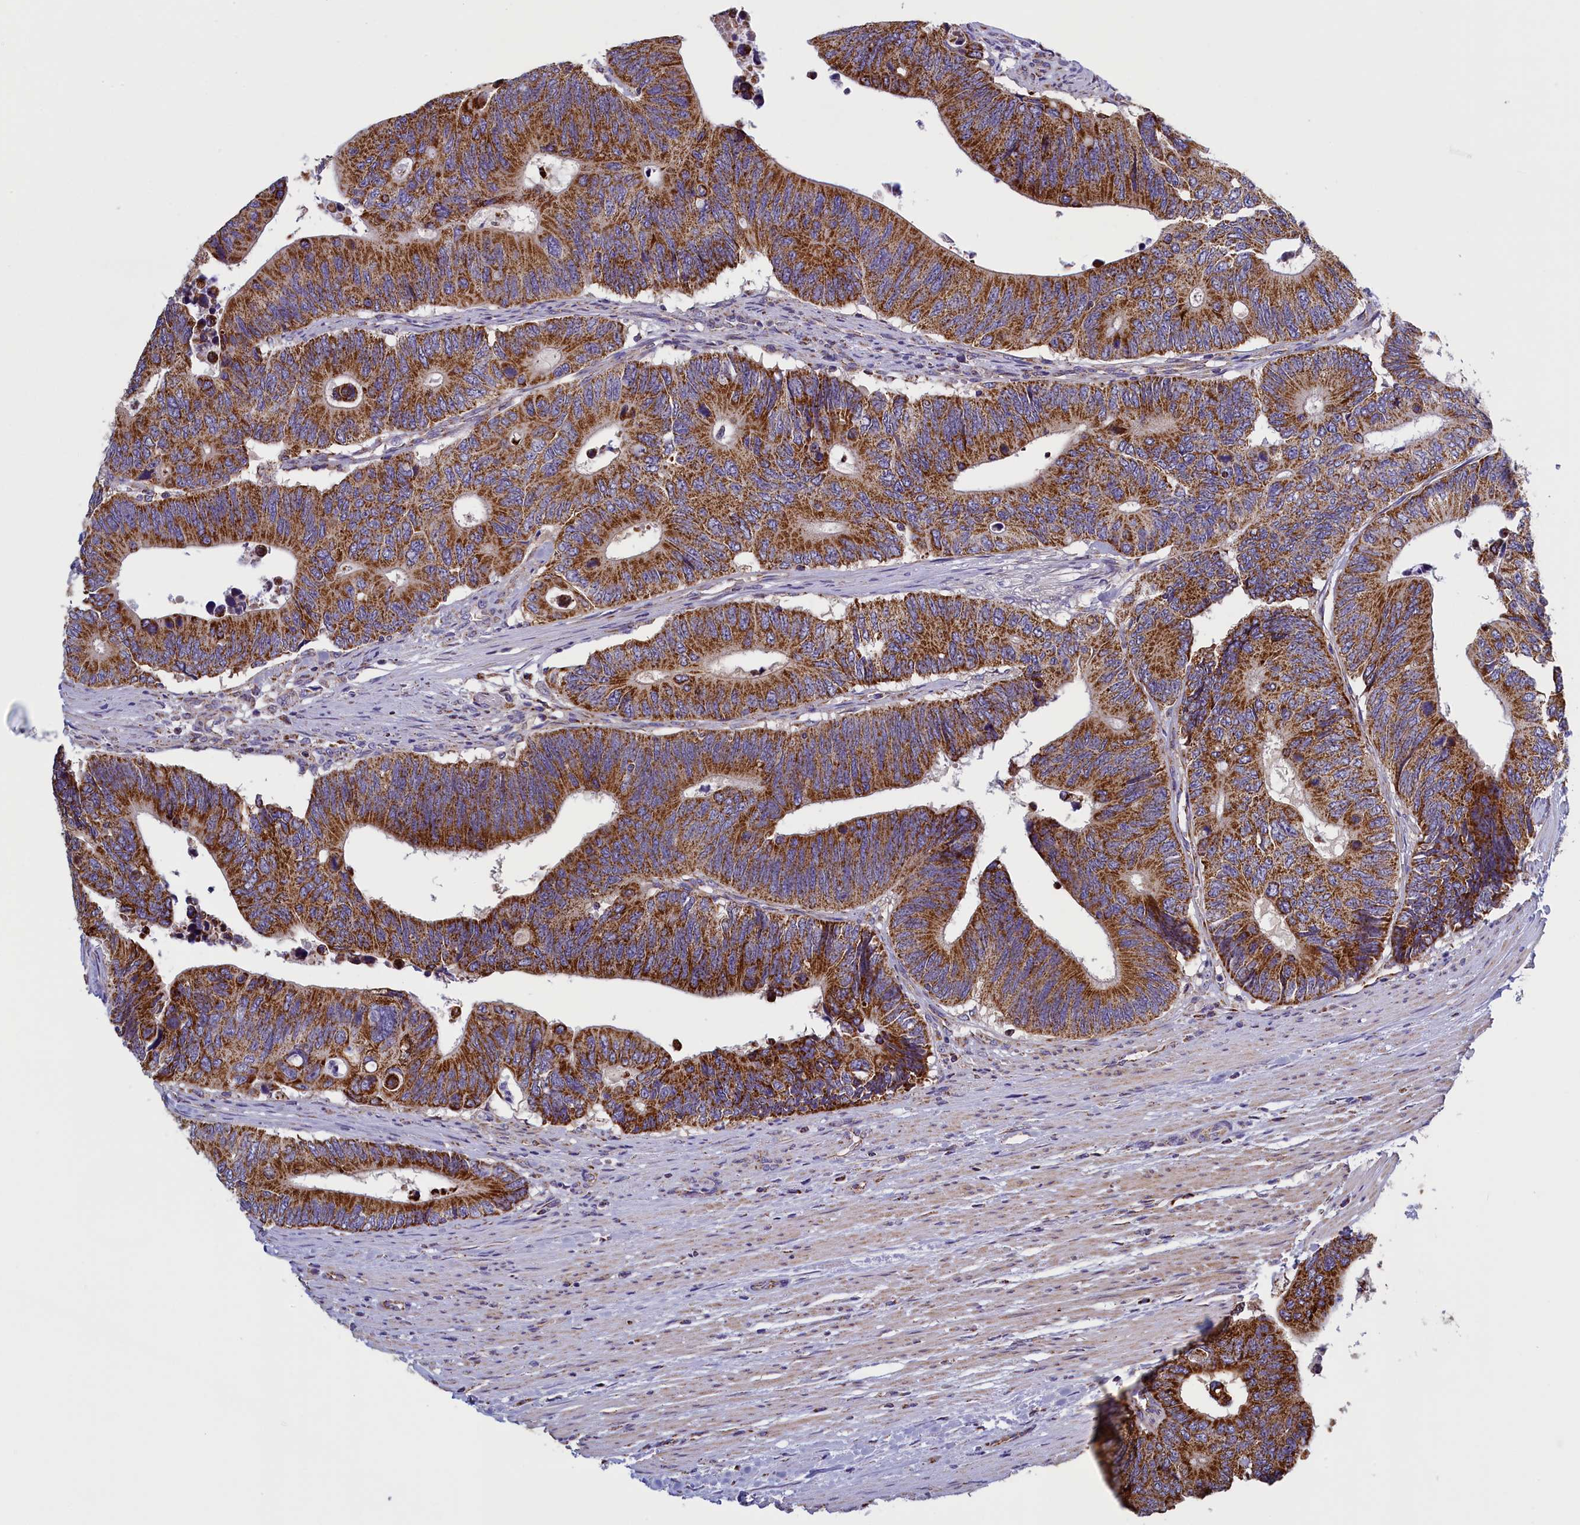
{"staining": {"intensity": "strong", "quantity": ">75%", "location": "cytoplasmic/membranous"}, "tissue": "colorectal cancer", "cell_type": "Tumor cells", "image_type": "cancer", "snomed": [{"axis": "morphology", "description": "Adenocarcinoma, NOS"}, {"axis": "topography", "description": "Colon"}], "caption": "Immunohistochemical staining of human colorectal cancer shows high levels of strong cytoplasmic/membranous protein staining in about >75% of tumor cells. Immunohistochemistry (ihc) stains the protein of interest in brown and the nuclei are stained blue.", "gene": "IFT122", "patient": {"sex": "male", "age": 87}}